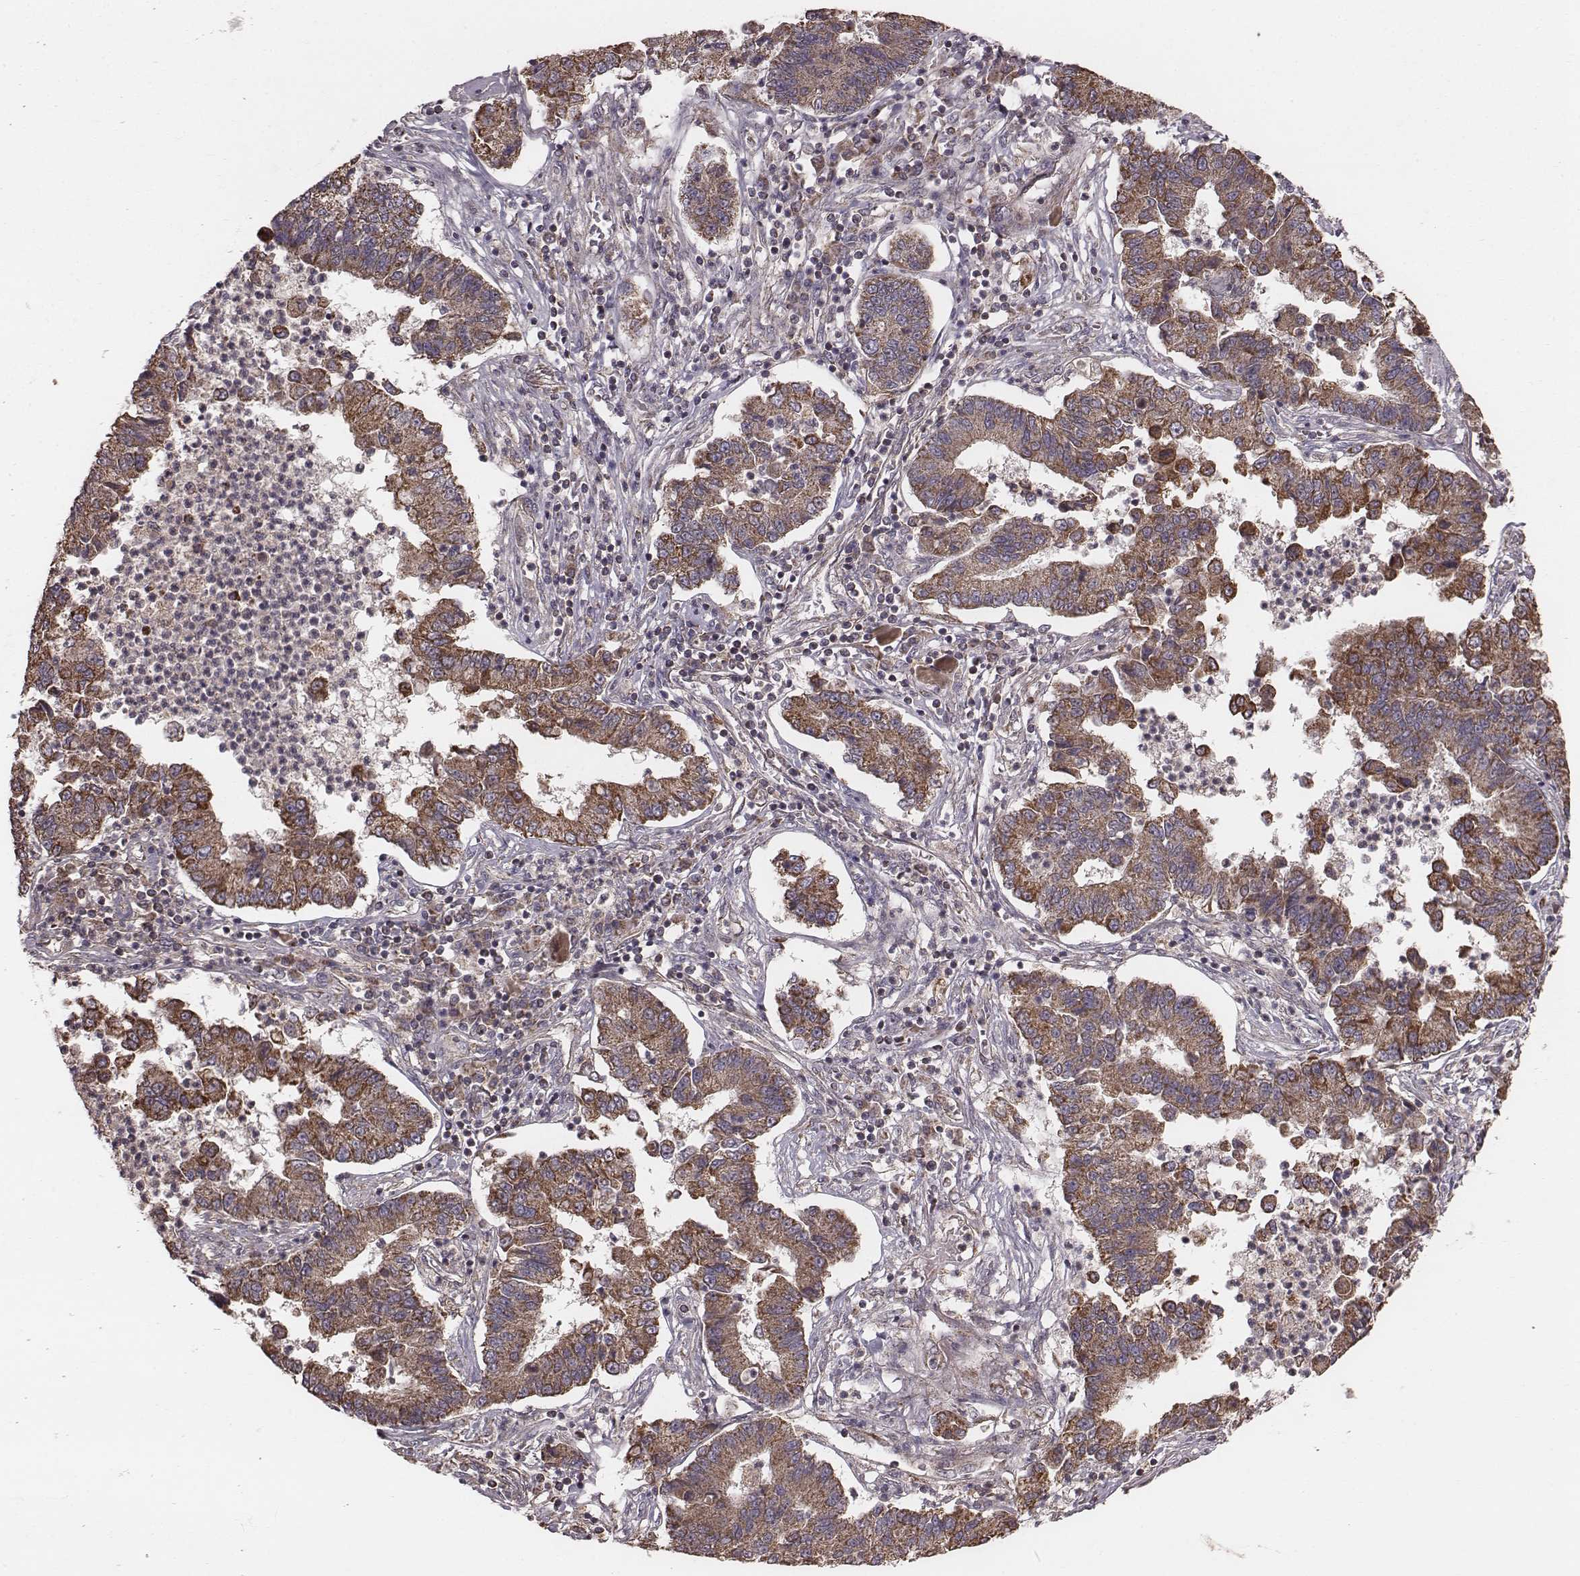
{"staining": {"intensity": "moderate", "quantity": ">75%", "location": "cytoplasmic/membranous"}, "tissue": "lung cancer", "cell_type": "Tumor cells", "image_type": "cancer", "snomed": [{"axis": "morphology", "description": "Adenocarcinoma, NOS"}, {"axis": "topography", "description": "Lung"}], "caption": "This image shows immunohistochemistry (IHC) staining of human lung cancer (adenocarcinoma), with medium moderate cytoplasmic/membranous expression in approximately >75% of tumor cells.", "gene": "PDCD2L", "patient": {"sex": "female", "age": 57}}